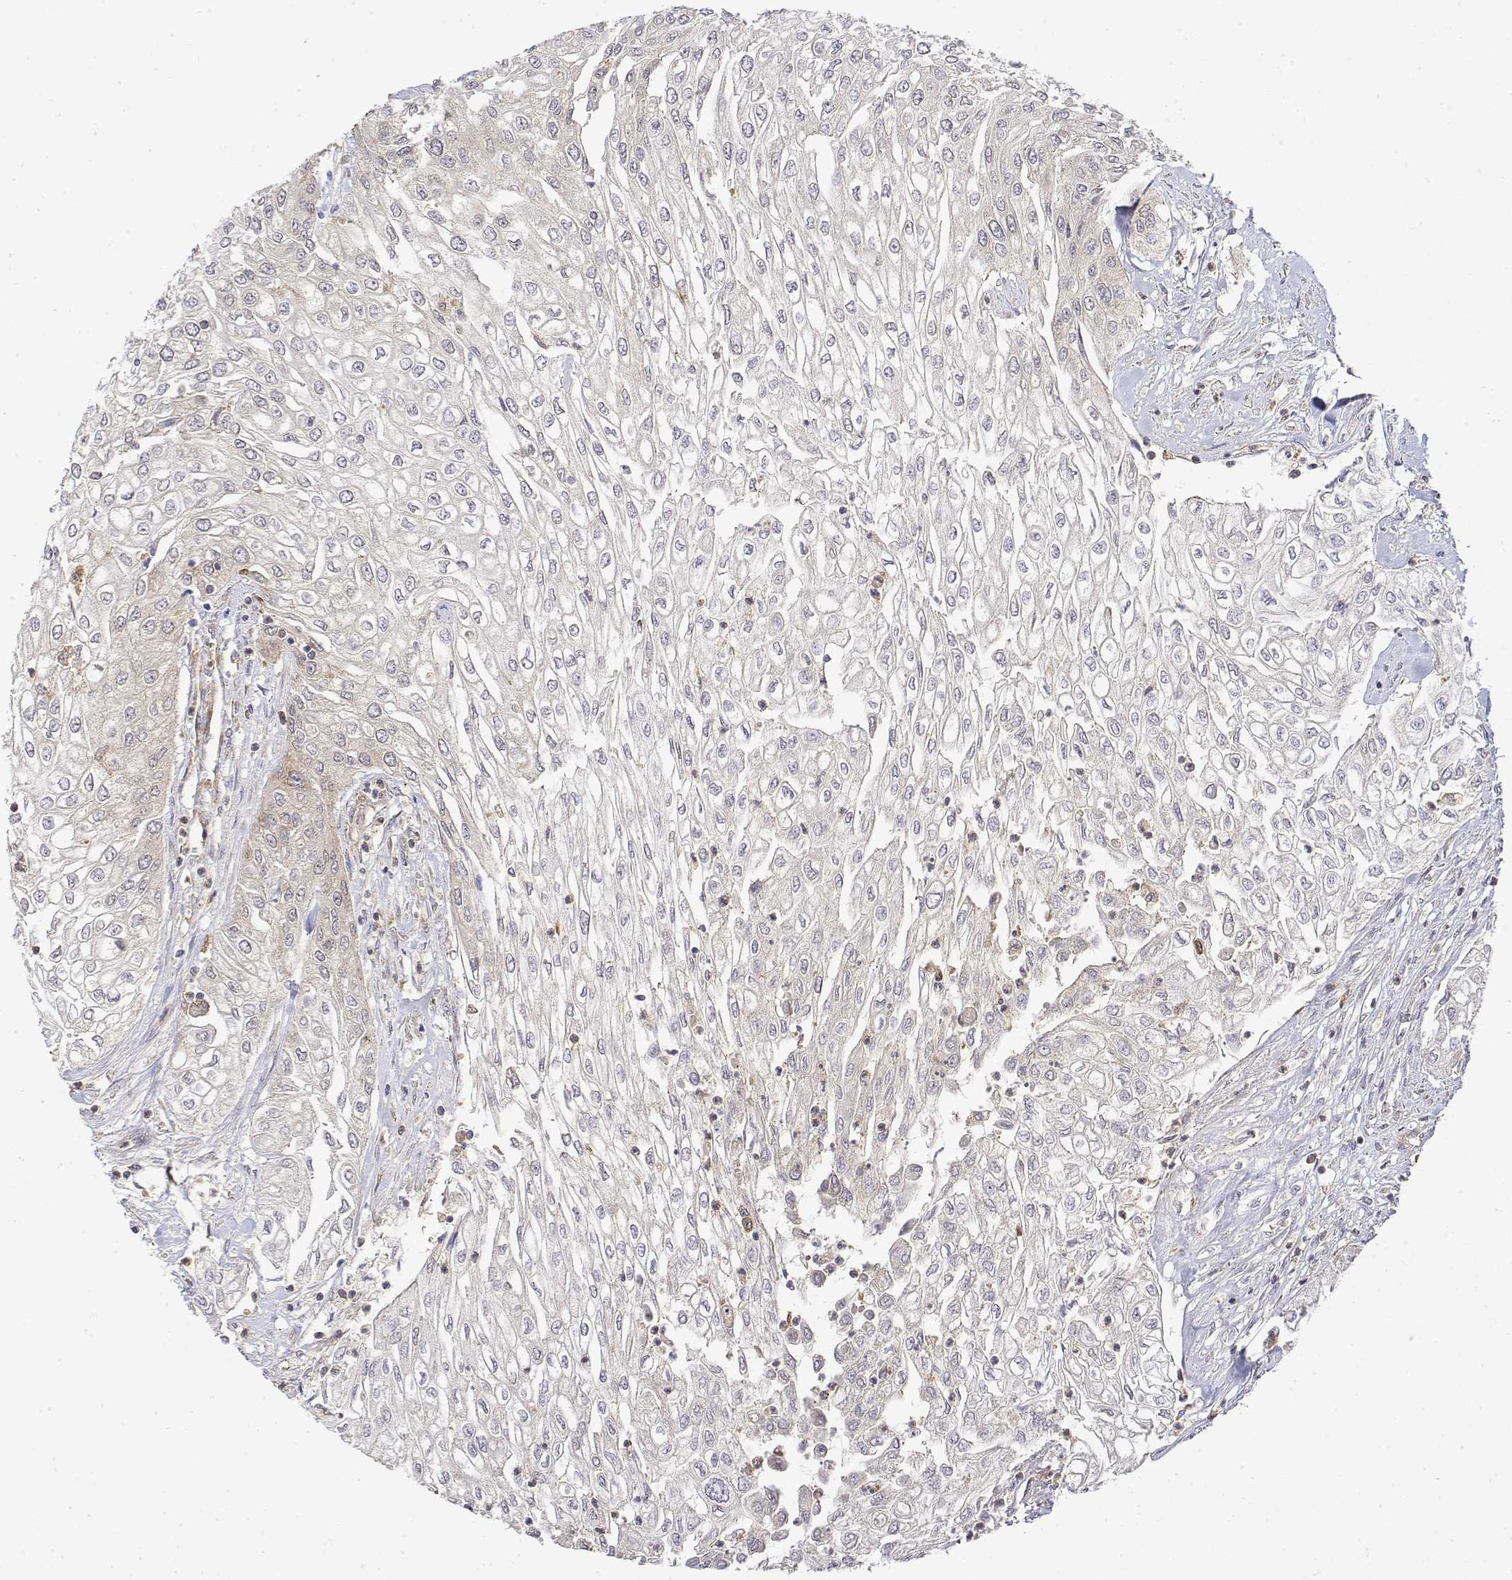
{"staining": {"intensity": "negative", "quantity": "none", "location": "none"}, "tissue": "urothelial cancer", "cell_type": "Tumor cells", "image_type": "cancer", "snomed": [{"axis": "morphology", "description": "Urothelial carcinoma, High grade"}, {"axis": "topography", "description": "Urinary bladder"}], "caption": "There is no significant expression in tumor cells of urothelial cancer. The staining is performed using DAB (3,3'-diaminobenzidine) brown chromogen with nuclei counter-stained in using hematoxylin.", "gene": "PACSIN2", "patient": {"sex": "male", "age": 62}}